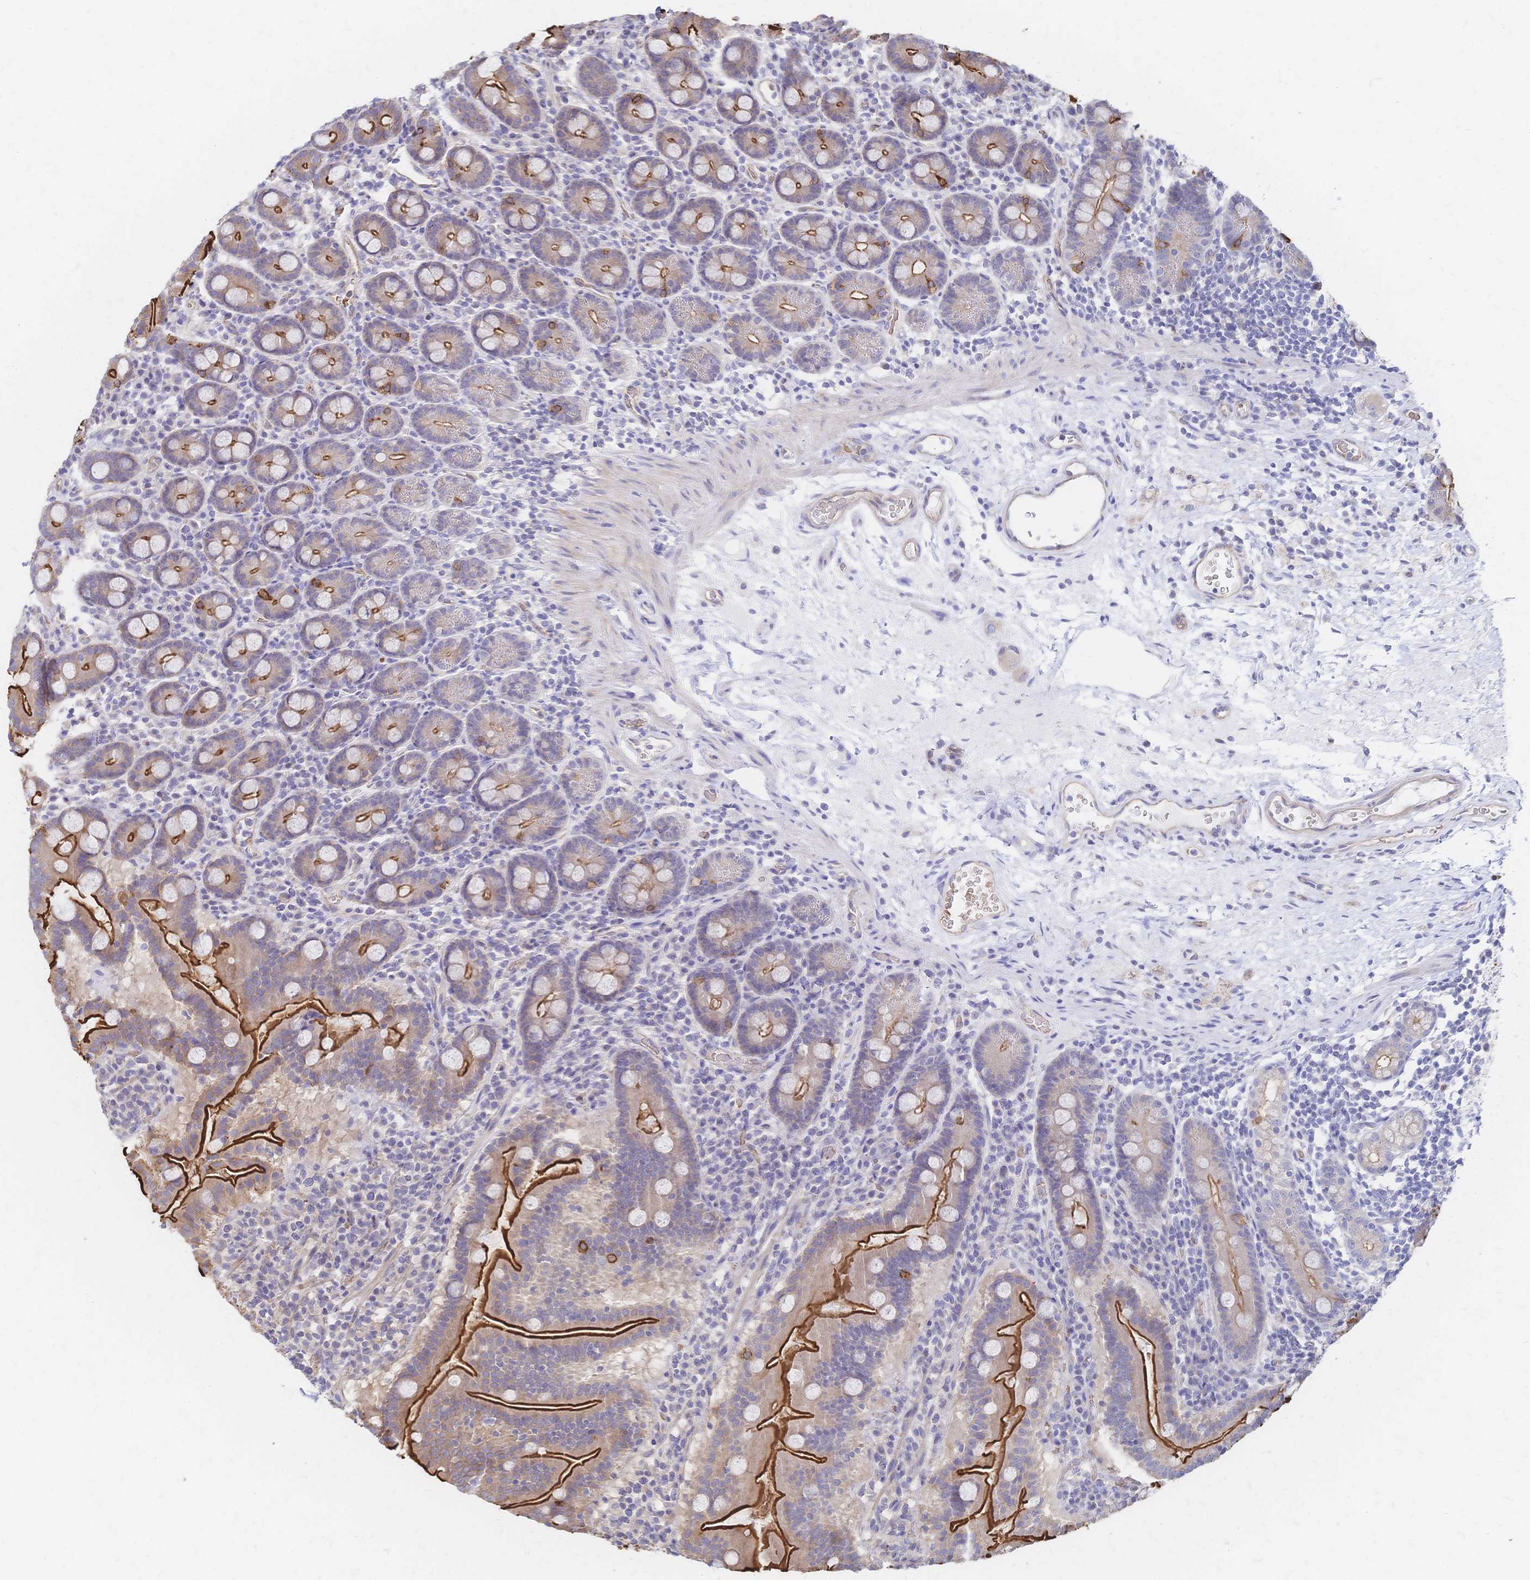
{"staining": {"intensity": "strong", "quantity": ">75%", "location": "cytoplasmic/membranous"}, "tissue": "small intestine", "cell_type": "Glandular cells", "image_type": "normal", "snomed": [{"axis": "morphology", "description": "Normal tissue, NOS"}, {"axis": "topography", "description": "Small intestine"}], "caption": "High-power microscopy captured an immunohistochemistry (IHC) histopathology image of unremarkable small intestine, revealing strong cytoplasmic/membranous expression in about >75% of glandular cells.", "gene": "SLC5A1", "patient": {"sex": "male", "age": 26}}